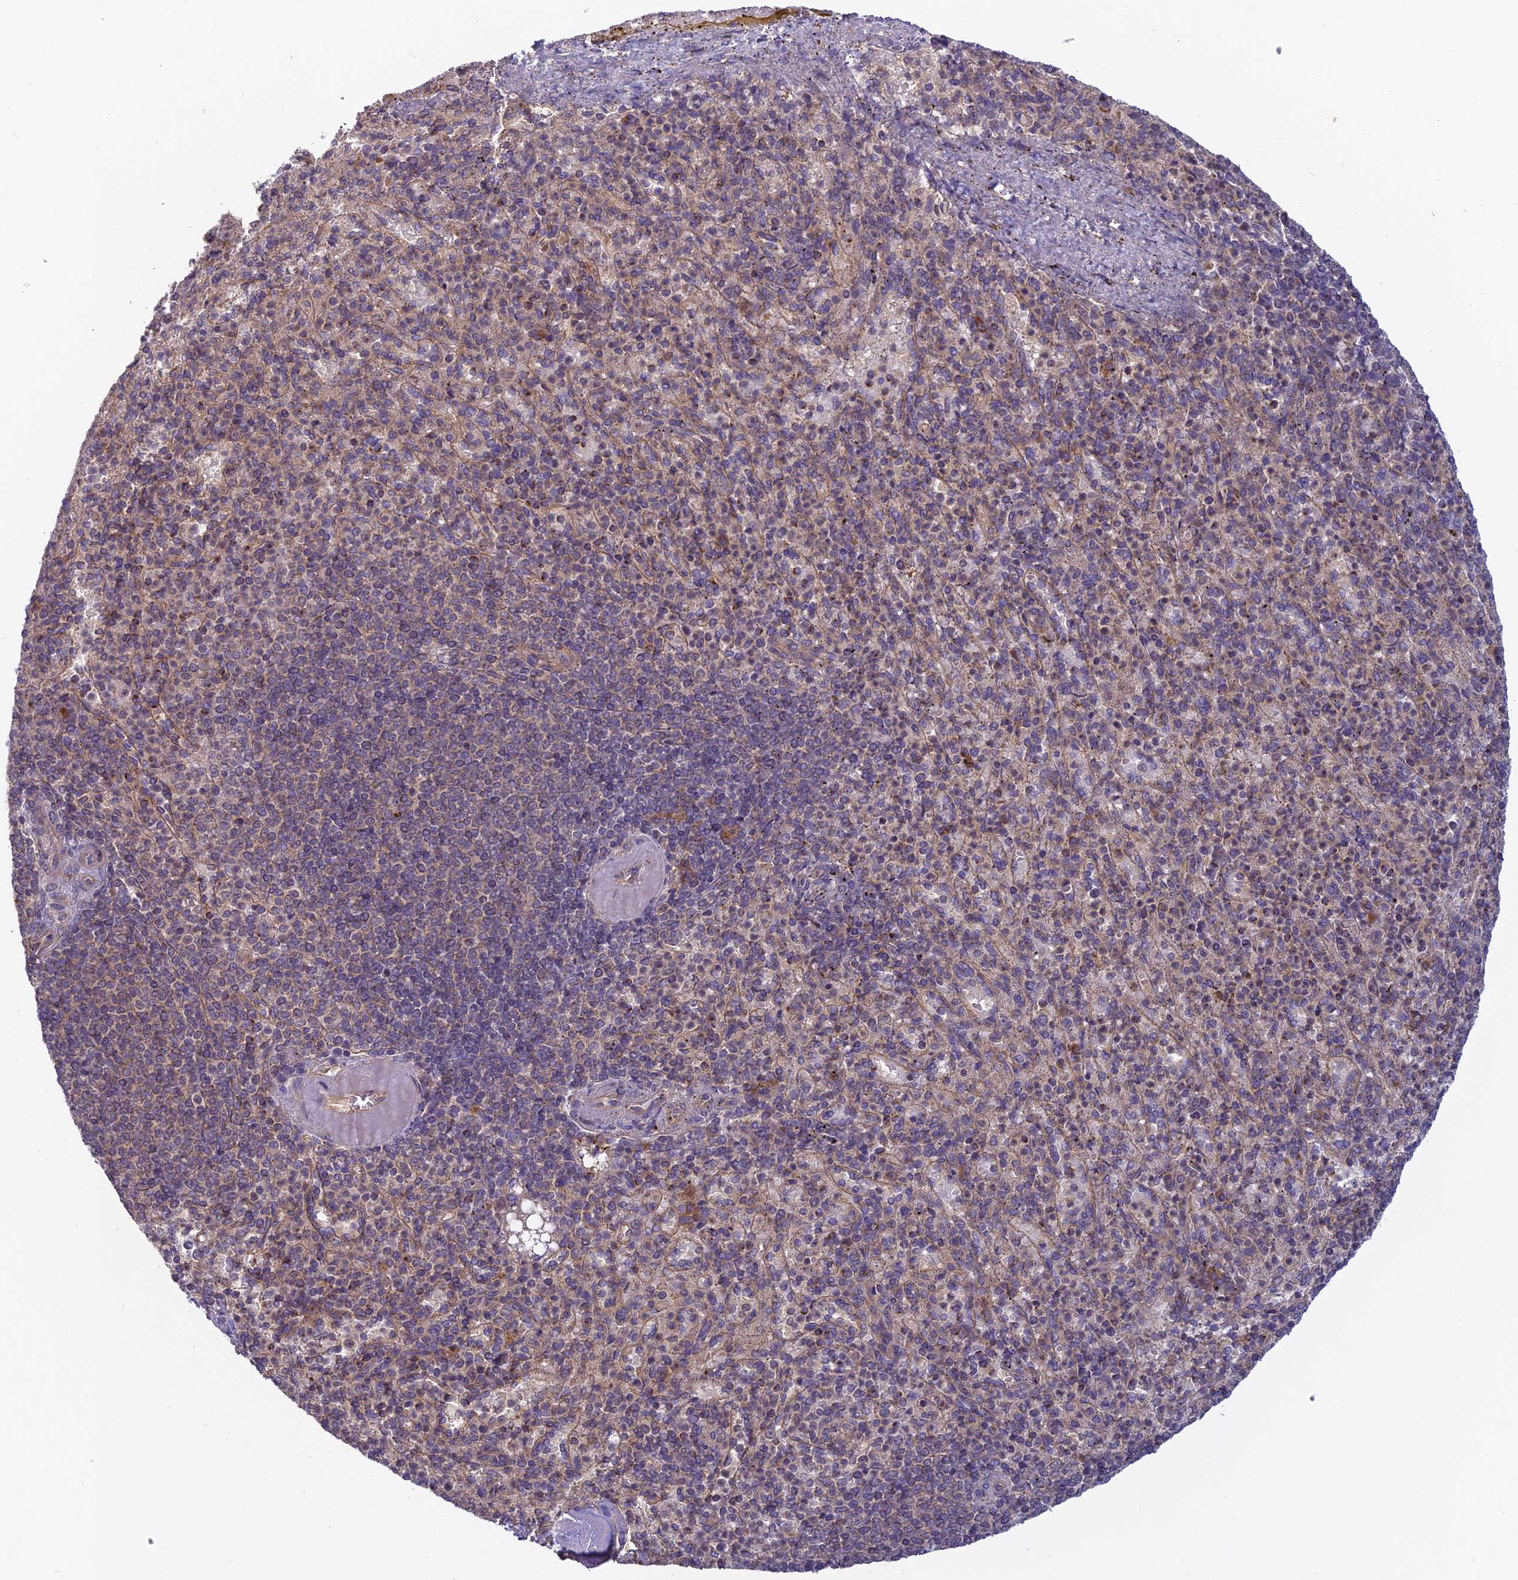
{"staining": {"intensity": "weak", "quantity": "25%-75%", "location": "cytoplasmic/membranous"}, "tissue": "spleen", "cell_type": "Cells in red pulp", "image_type": "normal", "snomed": [{"axis": "morphology", "description": "Normal tissue, NOS"}, {"axis": "topography", "description": "Spleen"}], "caption": "Weak cytoplasmic/membranous positivity is seen in approximately 25%-75% of cells in red pulp in normal spleen. (DAB IHC with brightfield microscopy, high magnification).", "gene": "CCDC167", "patient": {"sex": "female", "age": 74}}